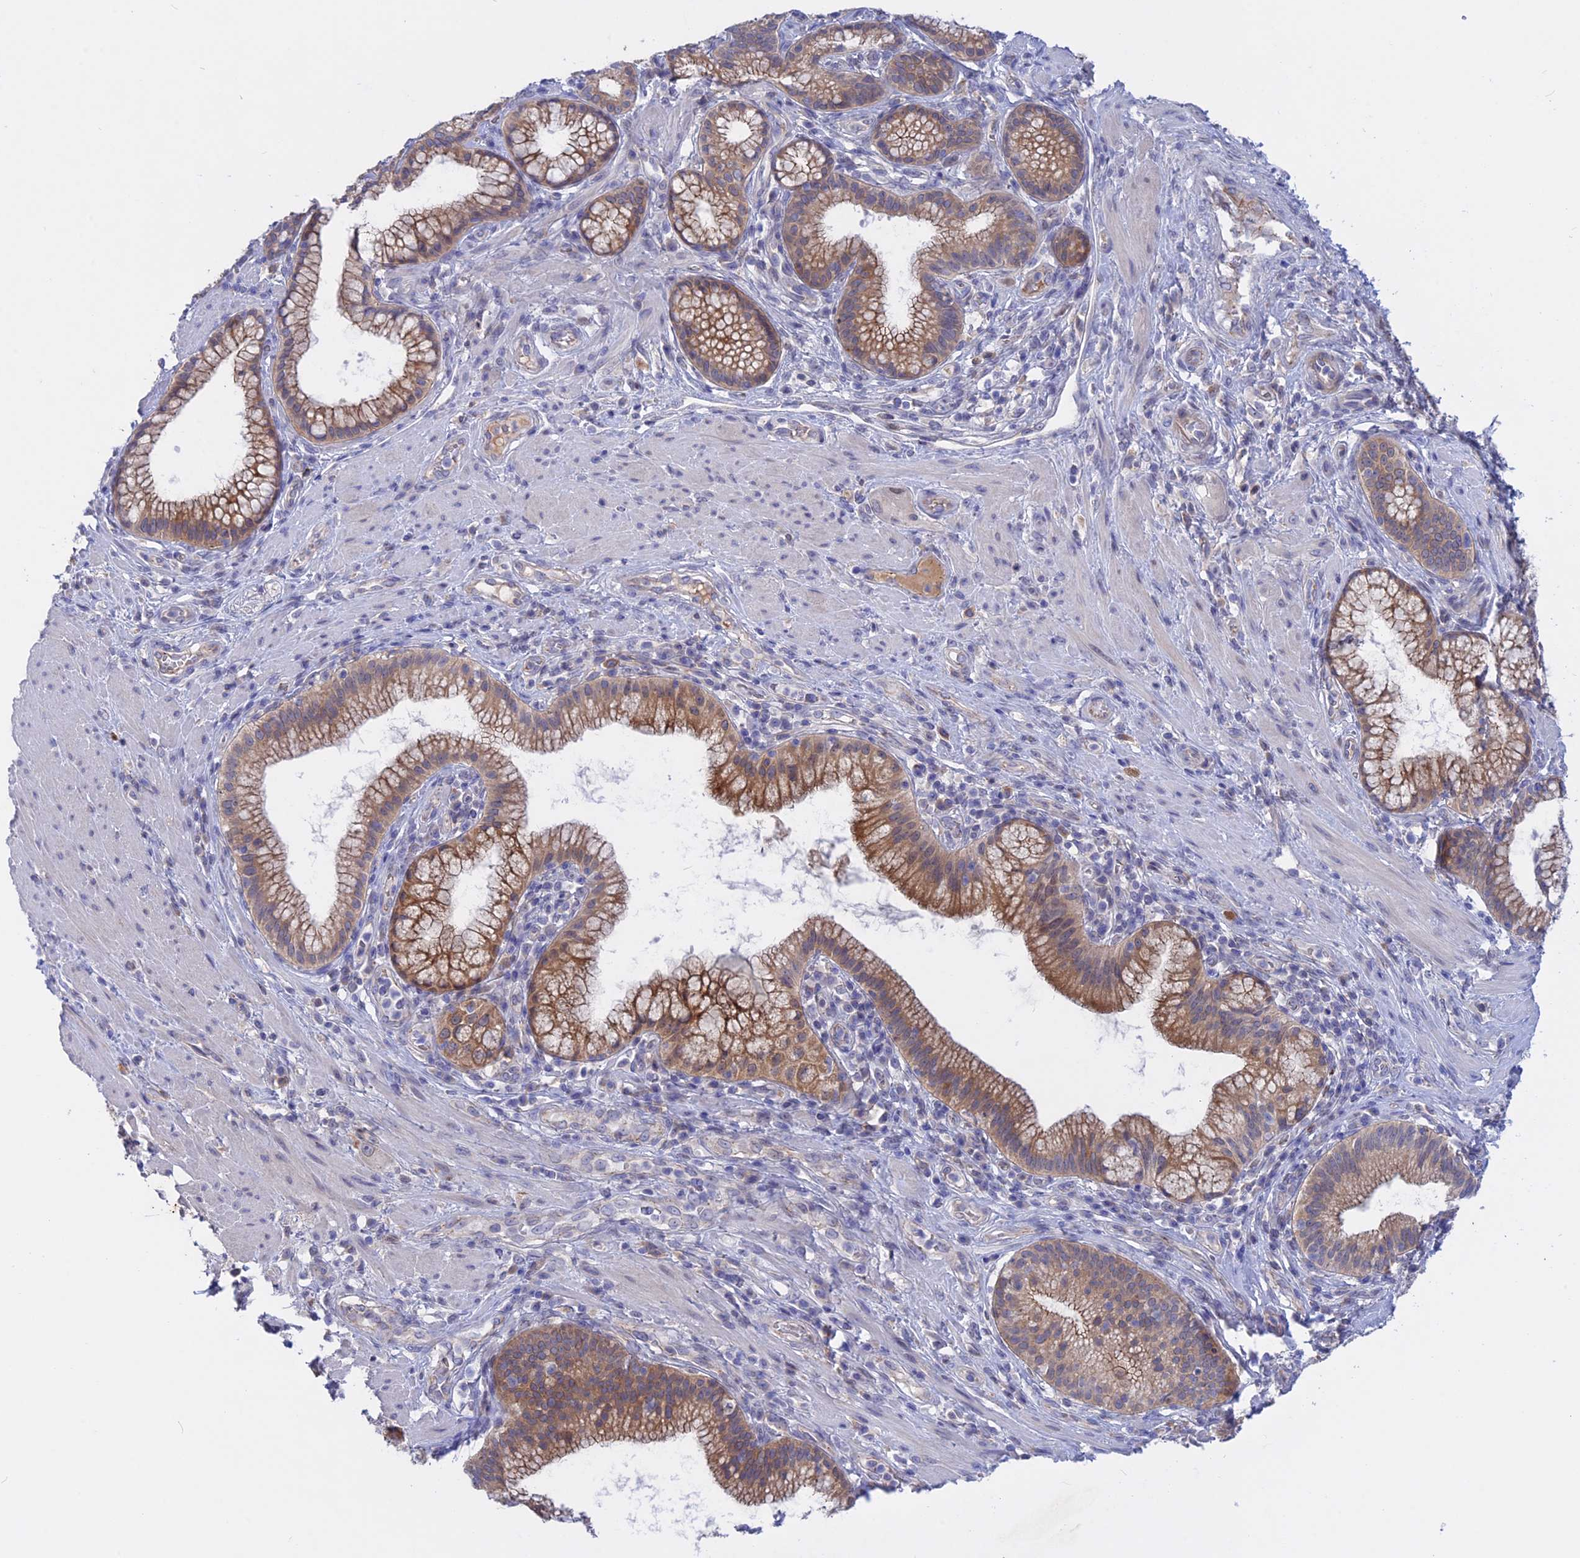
{"staining": {"intensity": "moderate", "quantity": ">75%", "location": "cytoplasmic/membranous"}, "tissue": "pancreatic cancer", "cell_type": "Tumor cells", "image_type": "cancer", "snomed": [{"axis": "morphology", "description": "Adenocarcinoma, NOS"}, {"axis": "topography", "description": "Pancreas"}], "caption": "Adenocarcinoma (pancreatic) was stained to show a protein in brown. There is medium levels of moderate cytoplasmic/membranous expression in about >75% of tumor cells. (brown staining indicates protein expression, while blue staining denotes nuclei).", "gene": "GK5", "patient": {"sex": "male", "age": 72}}